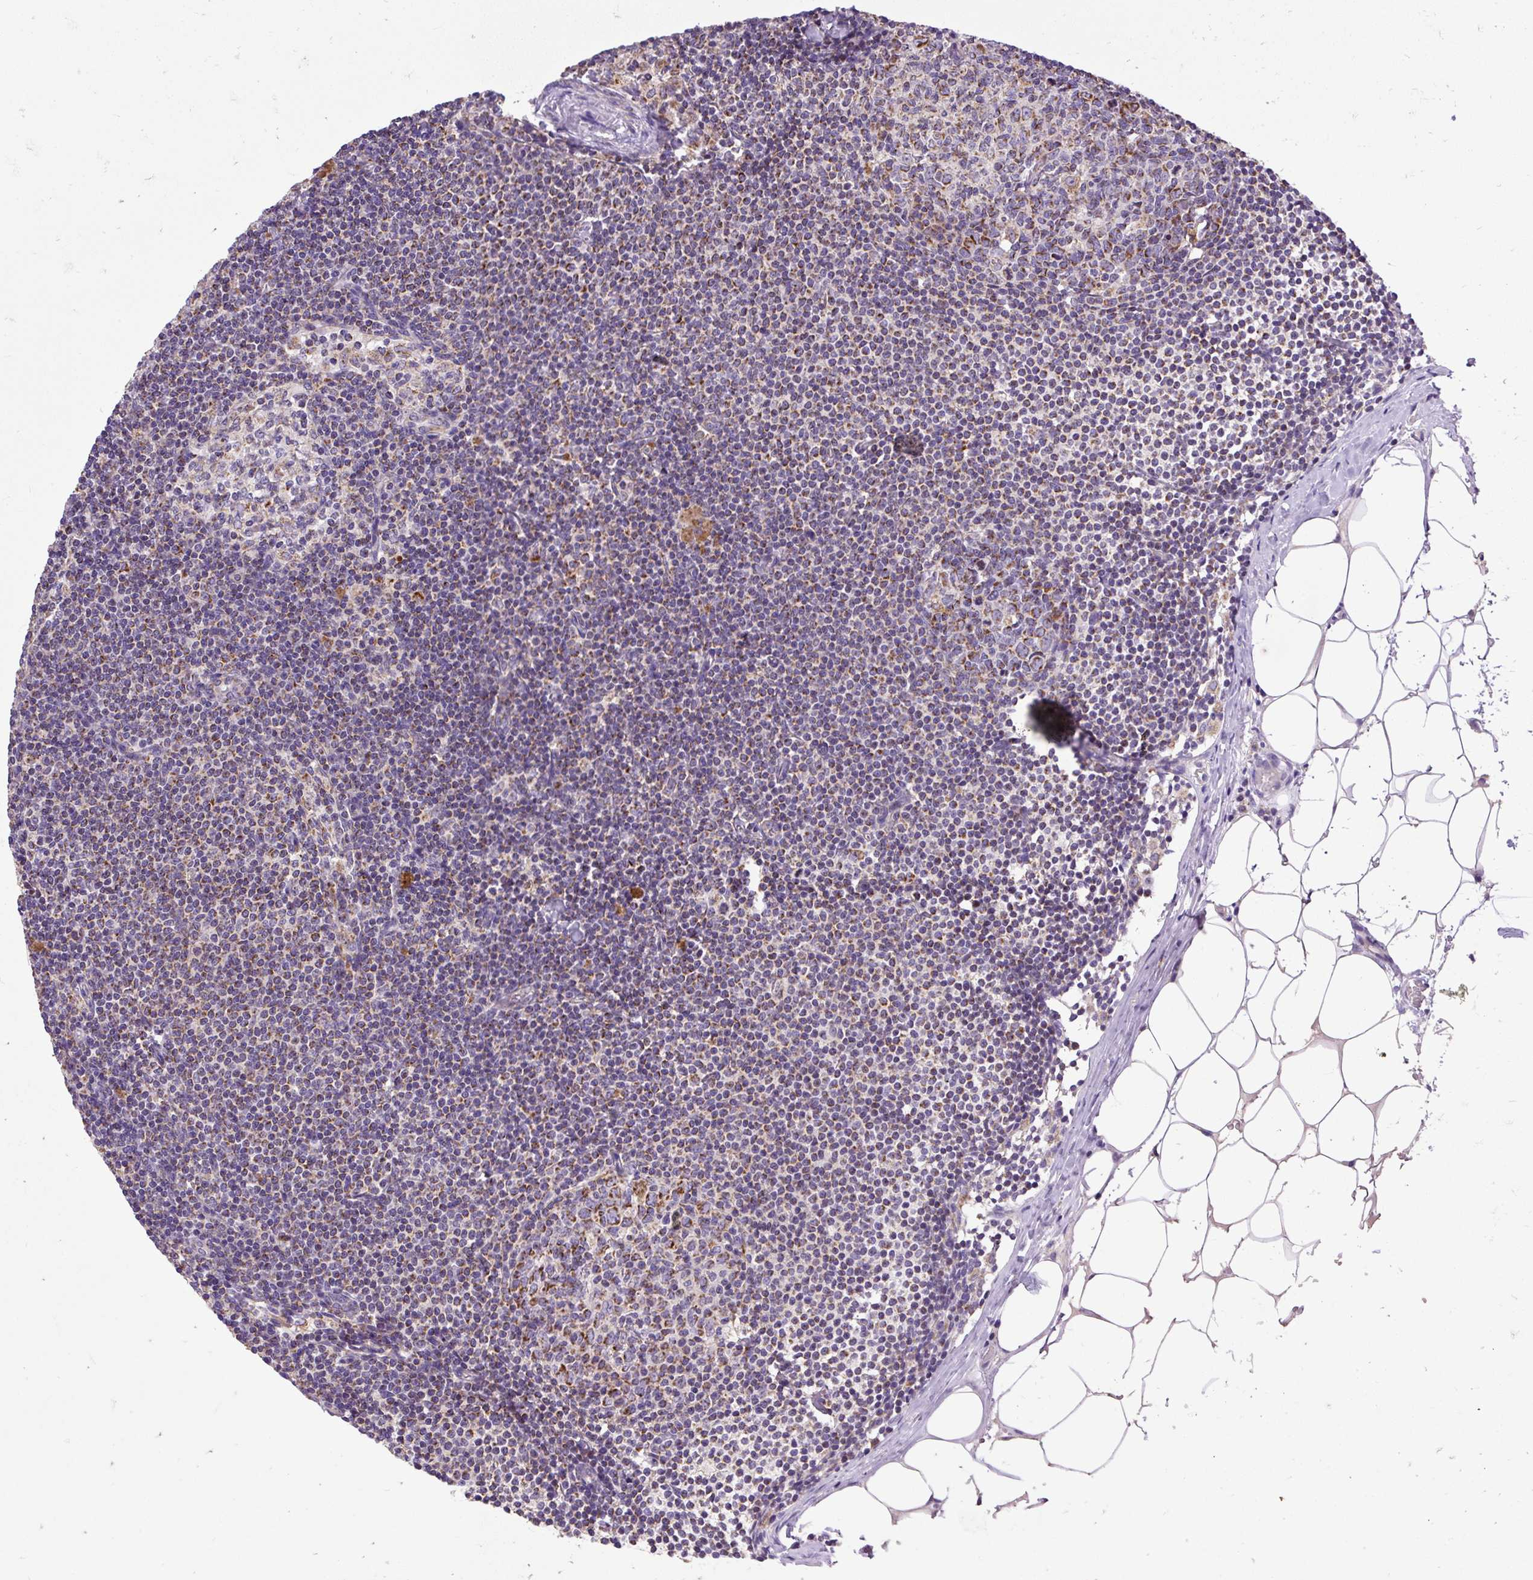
{"staining": {"intensity": "strong", "quantity": "25%-75%", "location": "cytoplasmic/membranous"}, "tissue": "lymph node", "cell_type": "Germinal center cells", "image_type": "normal", "snomed": [{"axis": "morphology", "description": "Normal tissue, NOS"}, {"axis": "topography", "description": "Lymph node"}], "caption": "Immunohistochemical staining of benign human lymph node reveals 25%-75% levels of strong cytoplasmic/membranous protein positivity in about 25%-75% of germinal center cells.", "gene": "TOMM40", "patient": {"sex": "male", "age": 49}}